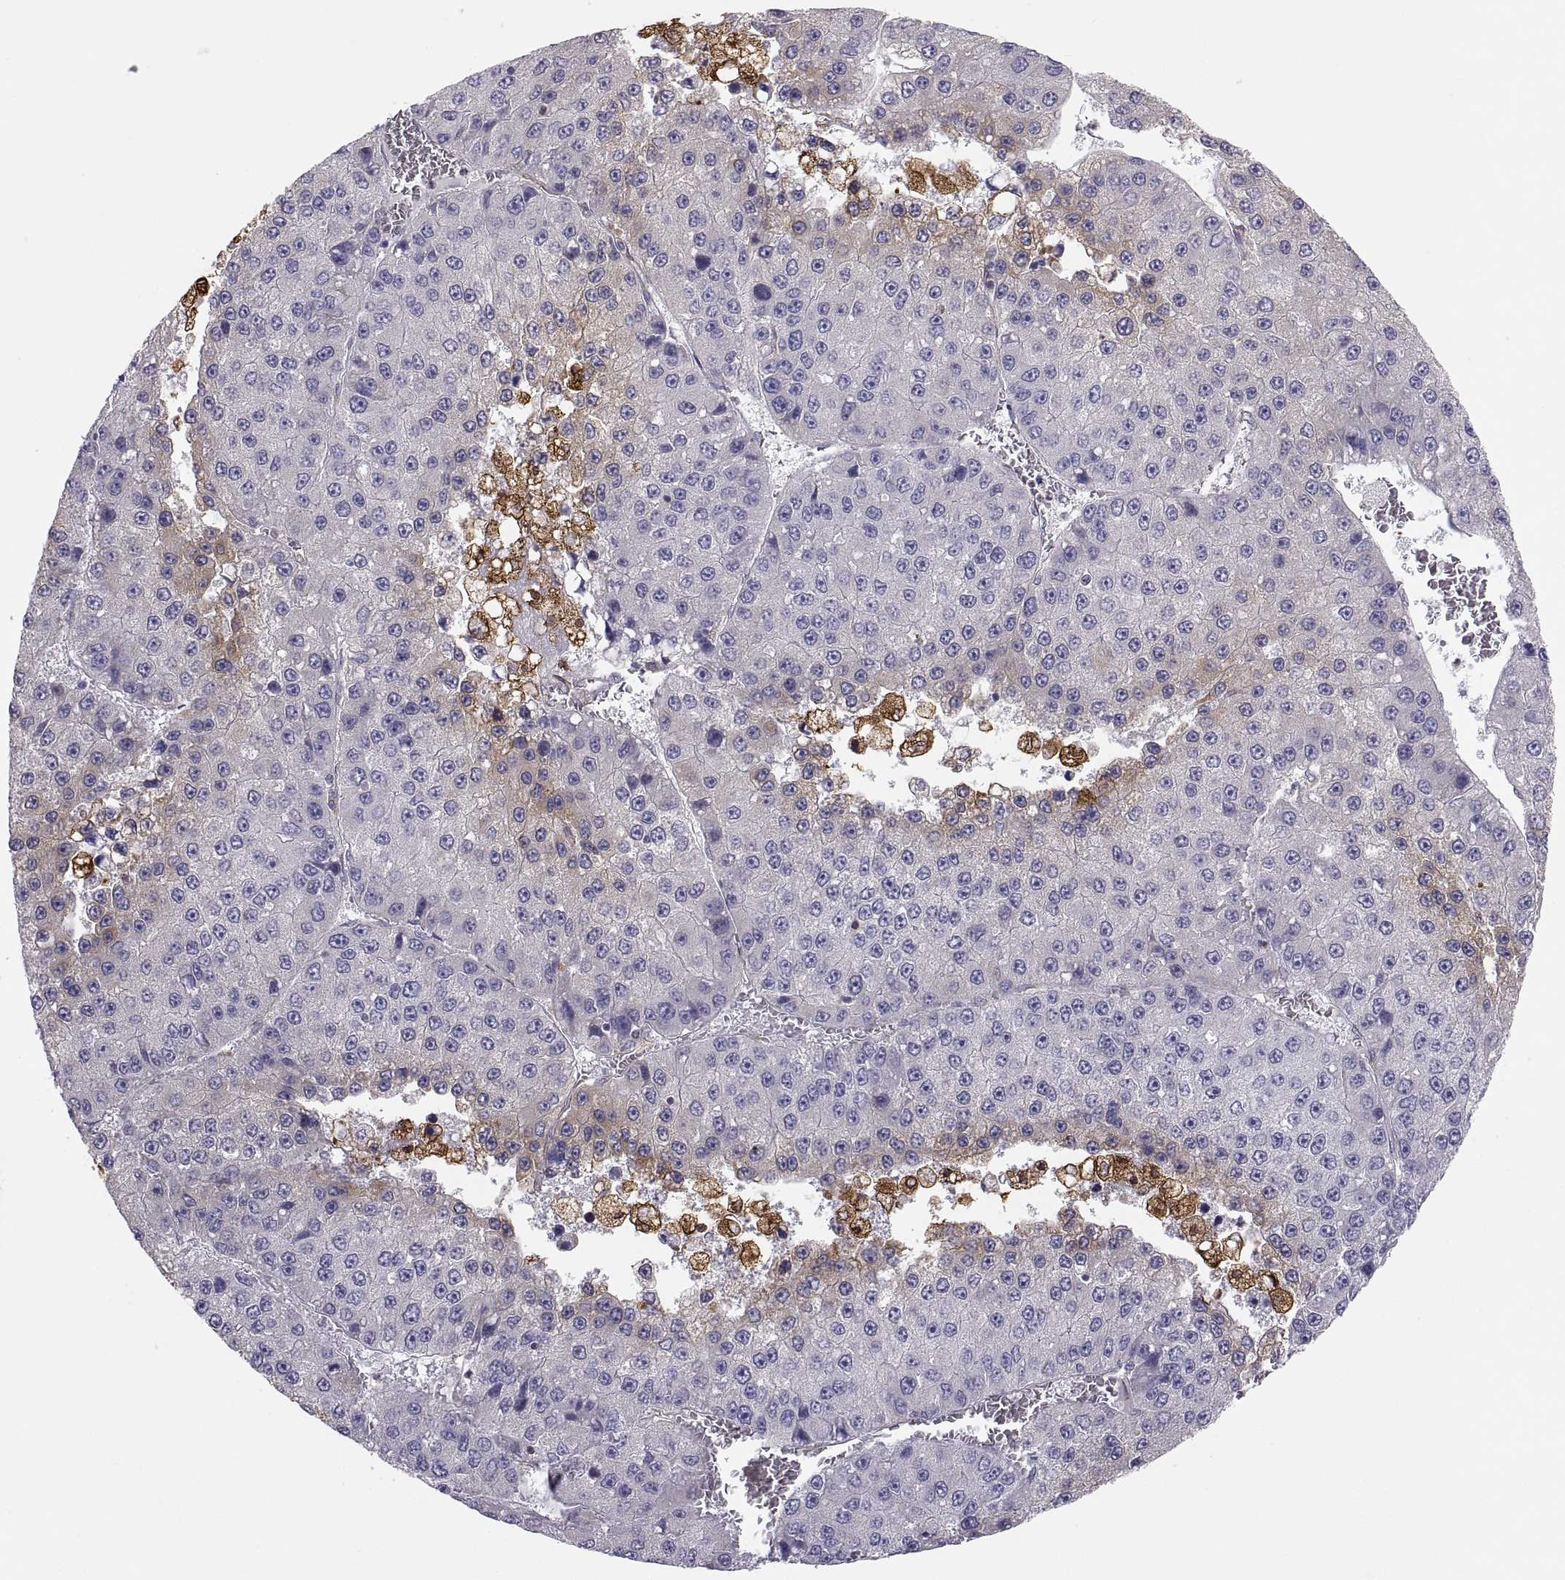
{"staining": {"intensity": "negative", "quantity": "none", "location": "none"}, "tissue": "liver cancer", "cell_type": "Tumor cells", "image_type": "cancer", "snomed": [{"axis": "morphology", "description": "Carcinoma, Hepatocellular, NOS"}, {"axis": "topography", "description": "Liver"}], "caption": "Immunohistochemistry photomicrograph of neoplastic tissue: hepatocellular carcinoma (liver) stained with DAB demonstrates no significant protein expression in tumor cells.", "gene": "ERO1A", "patient": {"sex": "female", "age": 73}}